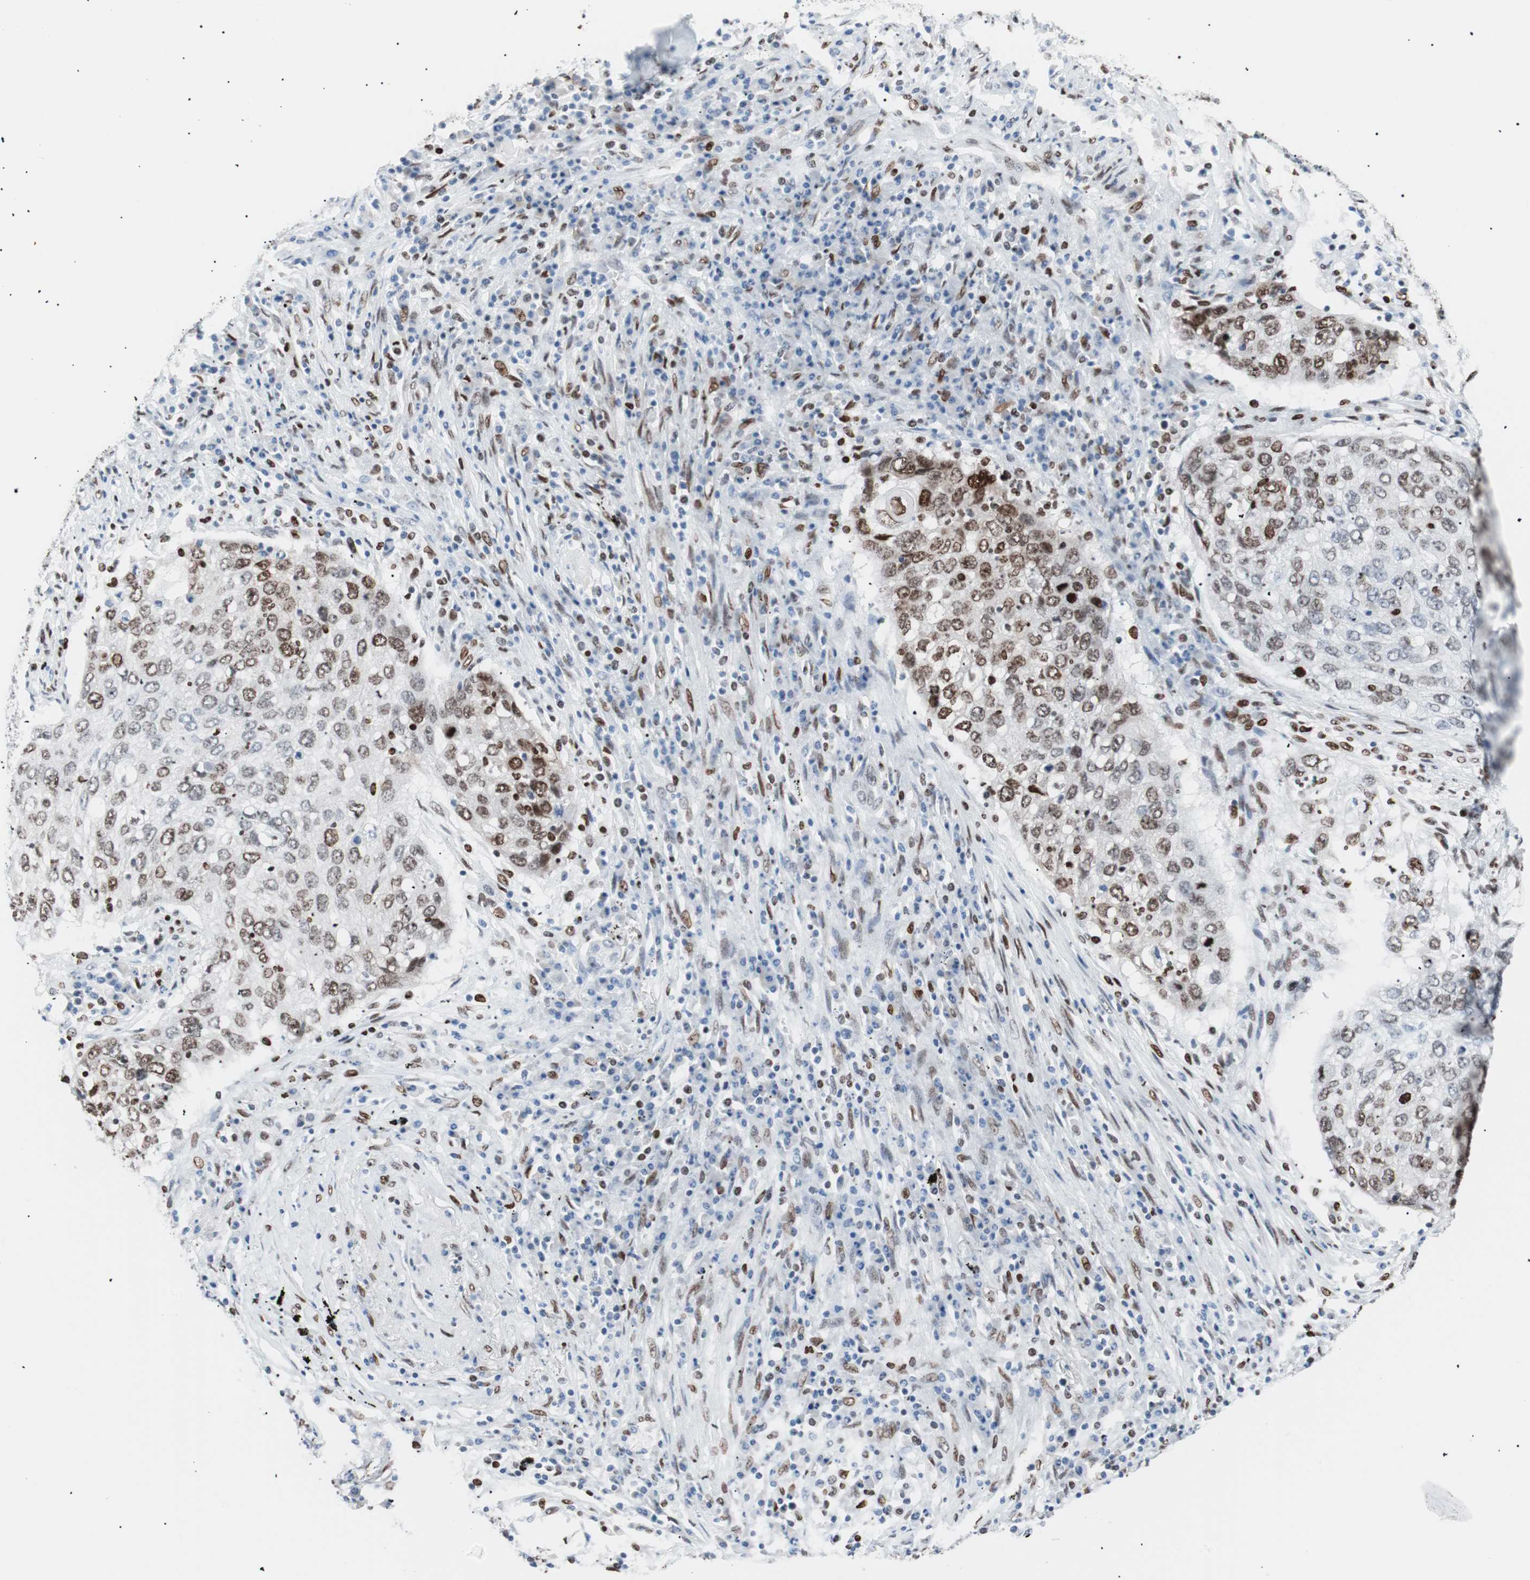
{"staining": {"intensity": "moderate", "quantity": "25%-75%", "location": "nuclear"}, "tissue": "lung cancer", "cell_type": "Tumor cells", "image_type": "cancer", "snomed": [{"axis": "morphology", "description": "Squamous cell carcinoma, NOS"}, {"axis": "topography", "description": "Lung"}], "caption": "Immunohistochemical staining of lung cancer (squamous cell carcinoma) demonstrates medium levels of moderate nuclear staining in about 25%-75% of tumor cells.", "gene": "CEBPB", "patient": {"sex": "female", "age": 63}}